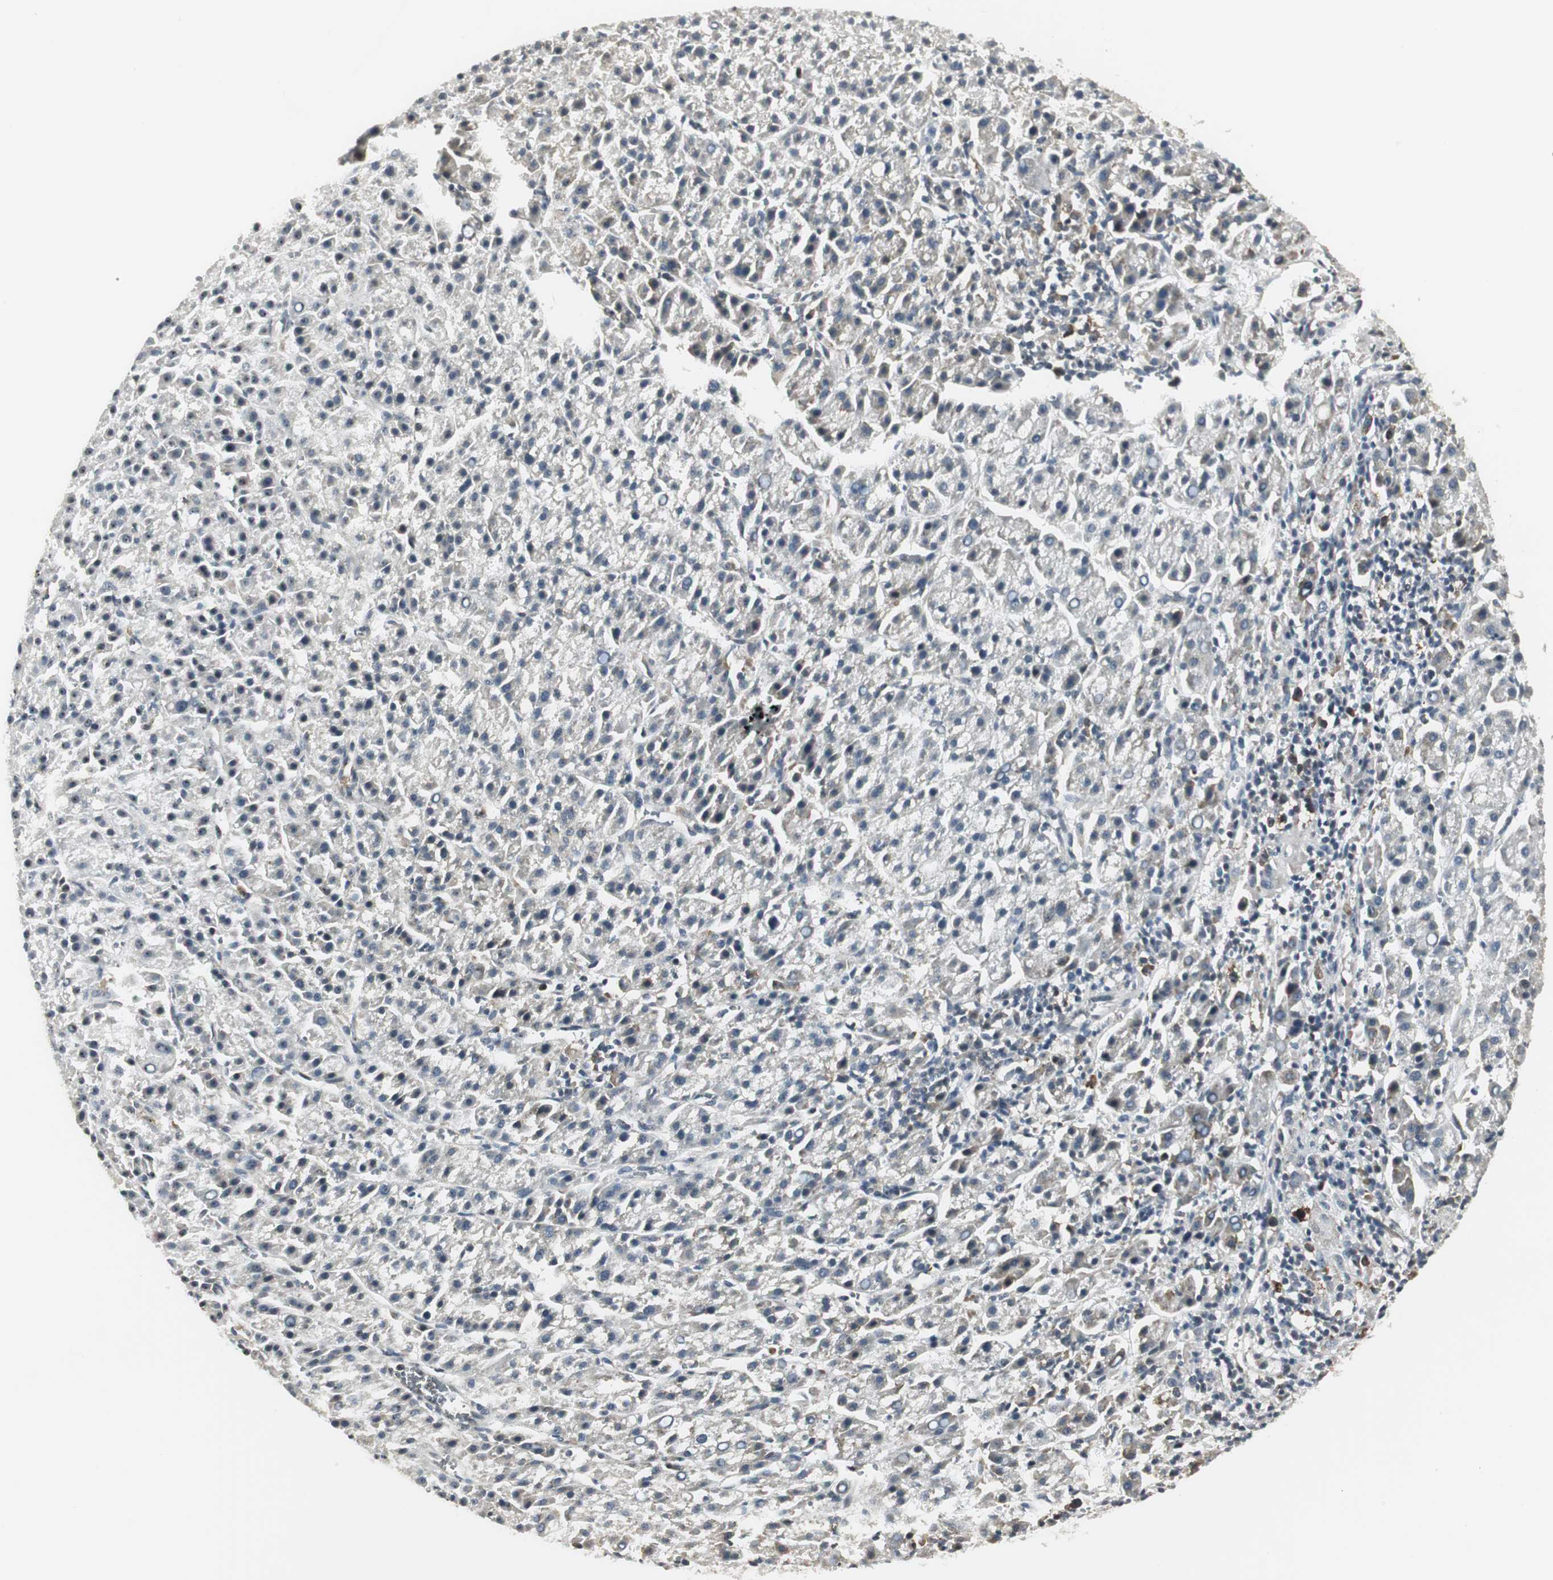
{"staining": {"intensity": "weak", "quantity": "<25%", "location": "cytoplasmic/membranous"}, "tissue": "liver cancer", "cell_type": "Tumor cells", "image_type": "cancer", "snomed": [{"axis": "morphology", "description": "Carcinoma, Hepatocellular, NOS"}, {"axis": "topography", "description": "Liver"}], "caption": "Protein analysis of liver cancer (hepatocellular carcinoma) displays no significant positivity in tumor cells. The staining was performed using DAB to visualize the protein expression in brown, while the nuclei were stained in blue with hematoxylin (Magnification: 20x).", "gene": "CCT5", "patient": {"sex": "female", "age": 58}}